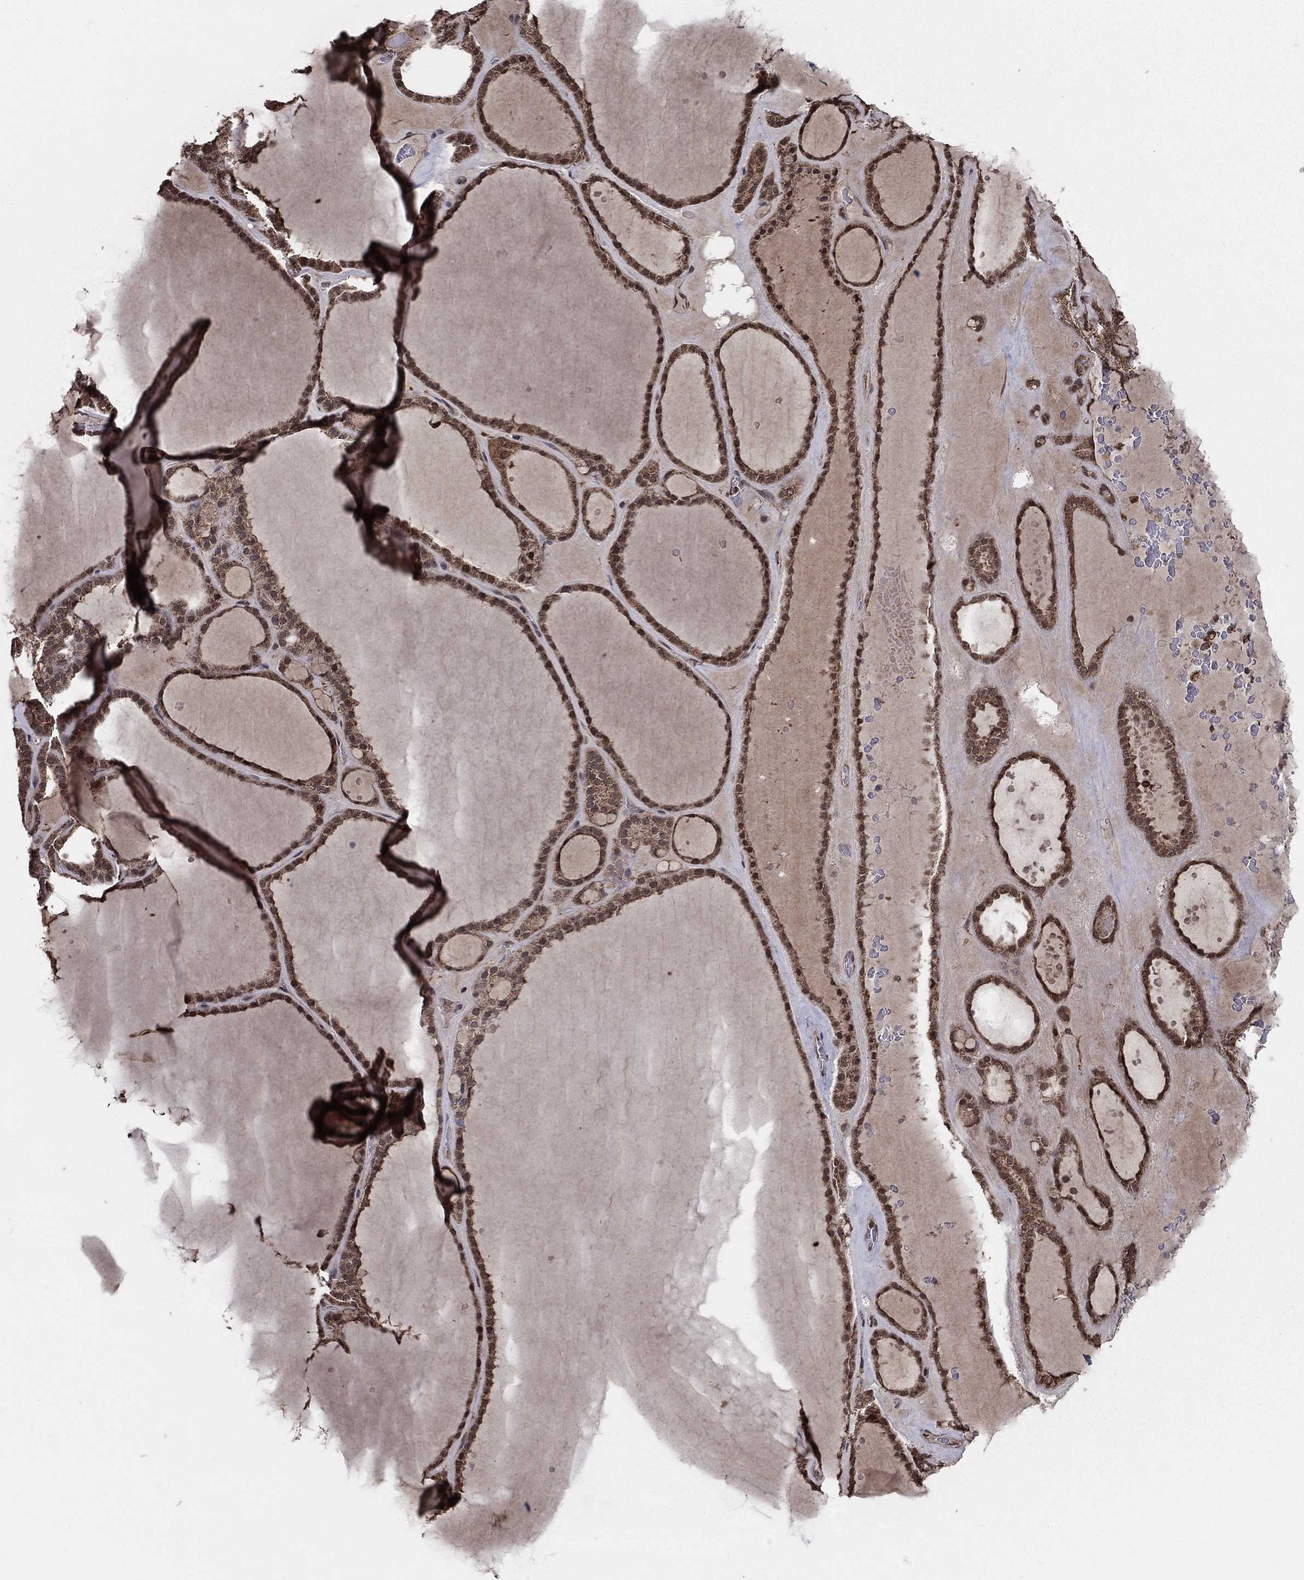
{"staining": {"intensity": "moderate", "quantity": ">75%", "location": "cytoplasmic/membranous"}, "tissue": "thyroid gland", "cell_type": "Glandular cells", "image_type": "normal", "snomed": [{"axis": "morphology", "description": "Normal tissue, NOS"}, {"axis": "topography", "description": "Thyroid gland"}], "caption": "Moderate cytoplasmic/membranous staining for a protein is identified in about >75% of glandular cells of unremarkable thyroid gland using immunohistochemistry.", "gene": "ENSG00000288684", "patient": {"sex": "male", "age": 63}}